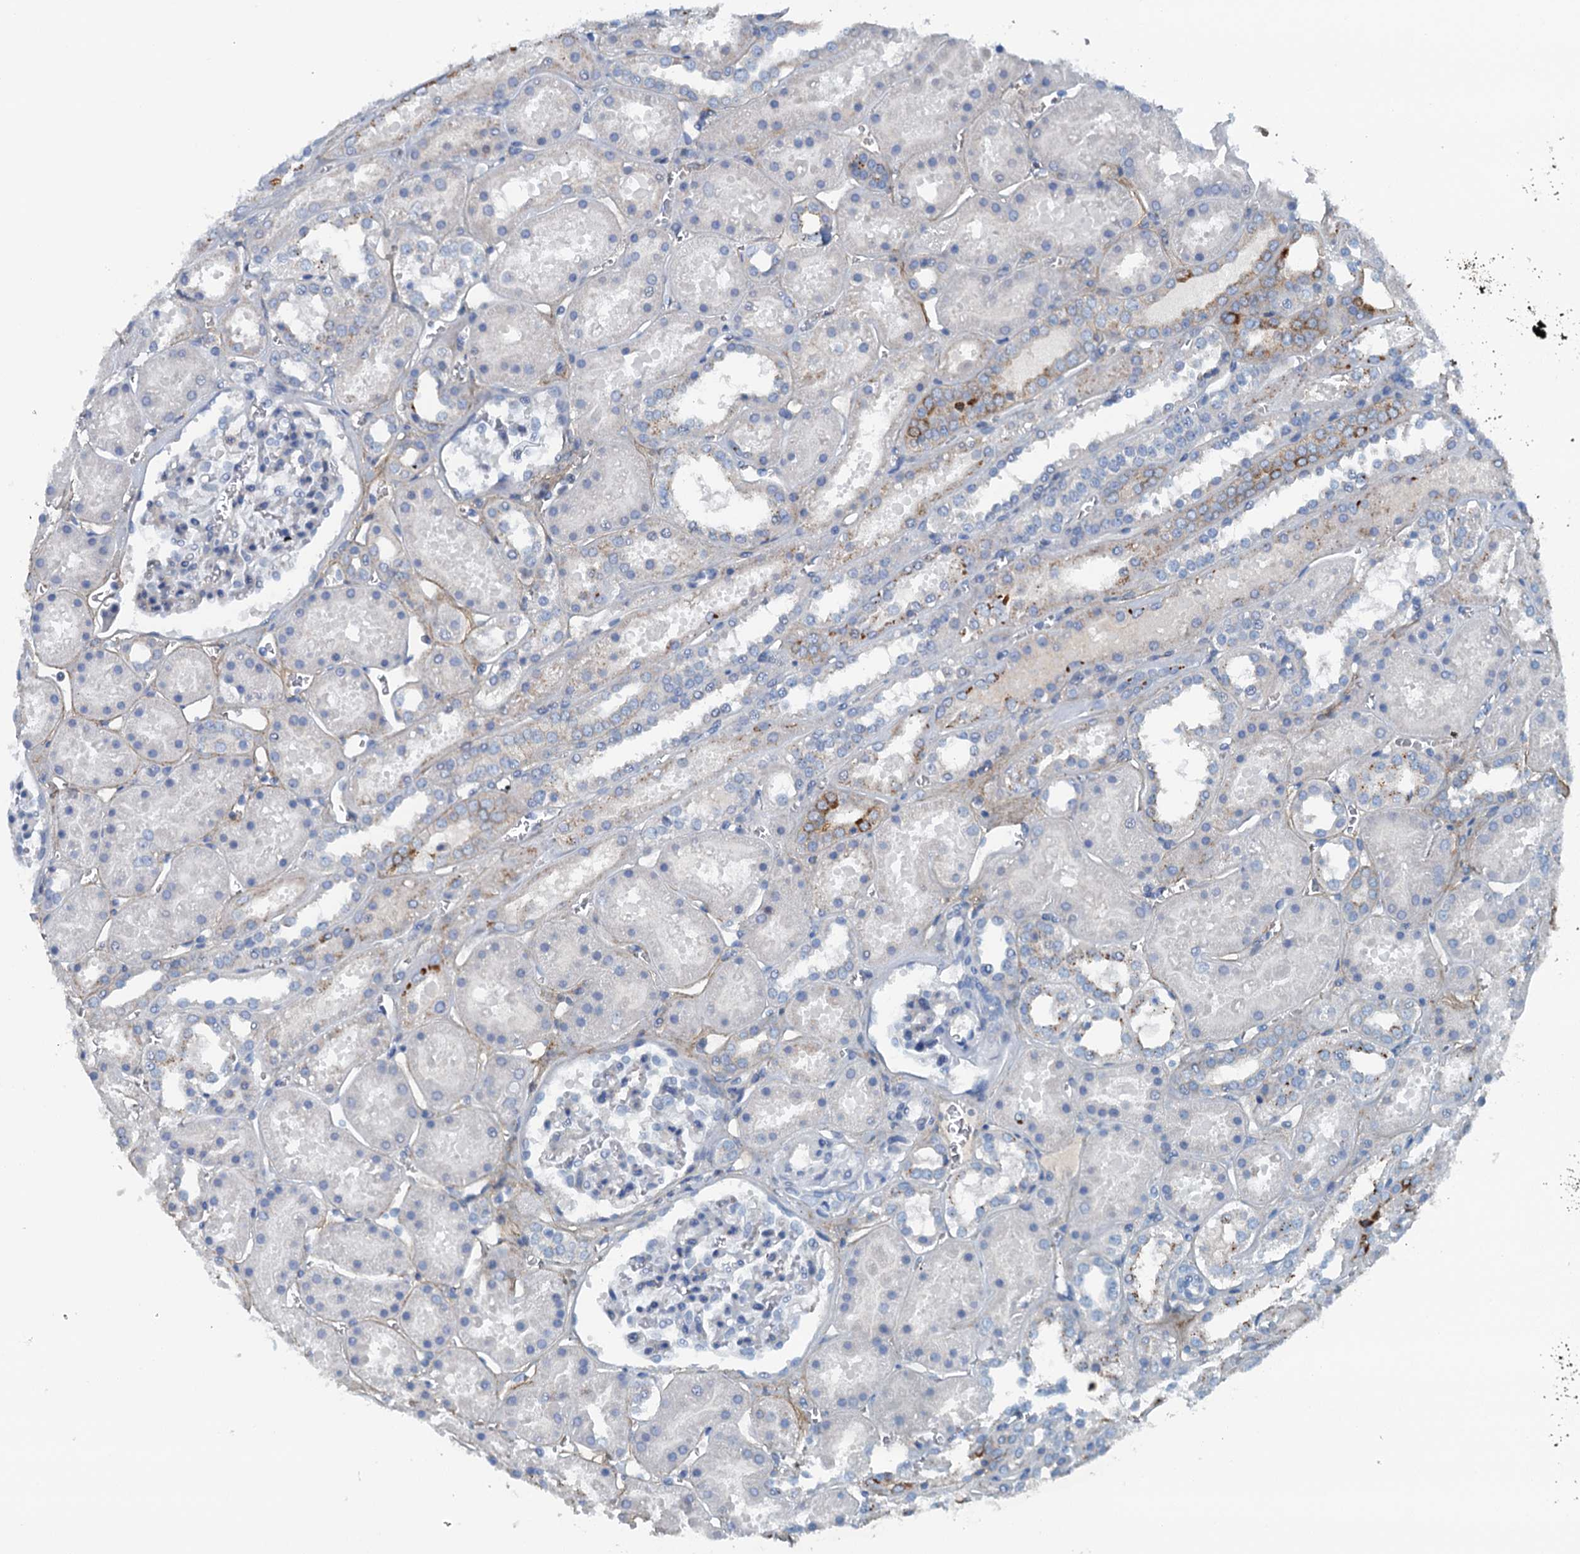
{"staining": {"intensity": "negative", "quantity": "none", "location": "none"}, "tissue": "kidney", "cell_type": "Cells in glomeruli", "image_type": "normal", "snomed": [{"axis": "morphology", "description": "Normal tissue, NOS"}, {"axis": "topography", "description": "Kidney"}], "caption": "DAB immunohistochemical staining of normal human kidney displays no significant staining in cells in glomeruli.", "gene": "THAP10", "patient": {"sex": "female", "age": 41}}